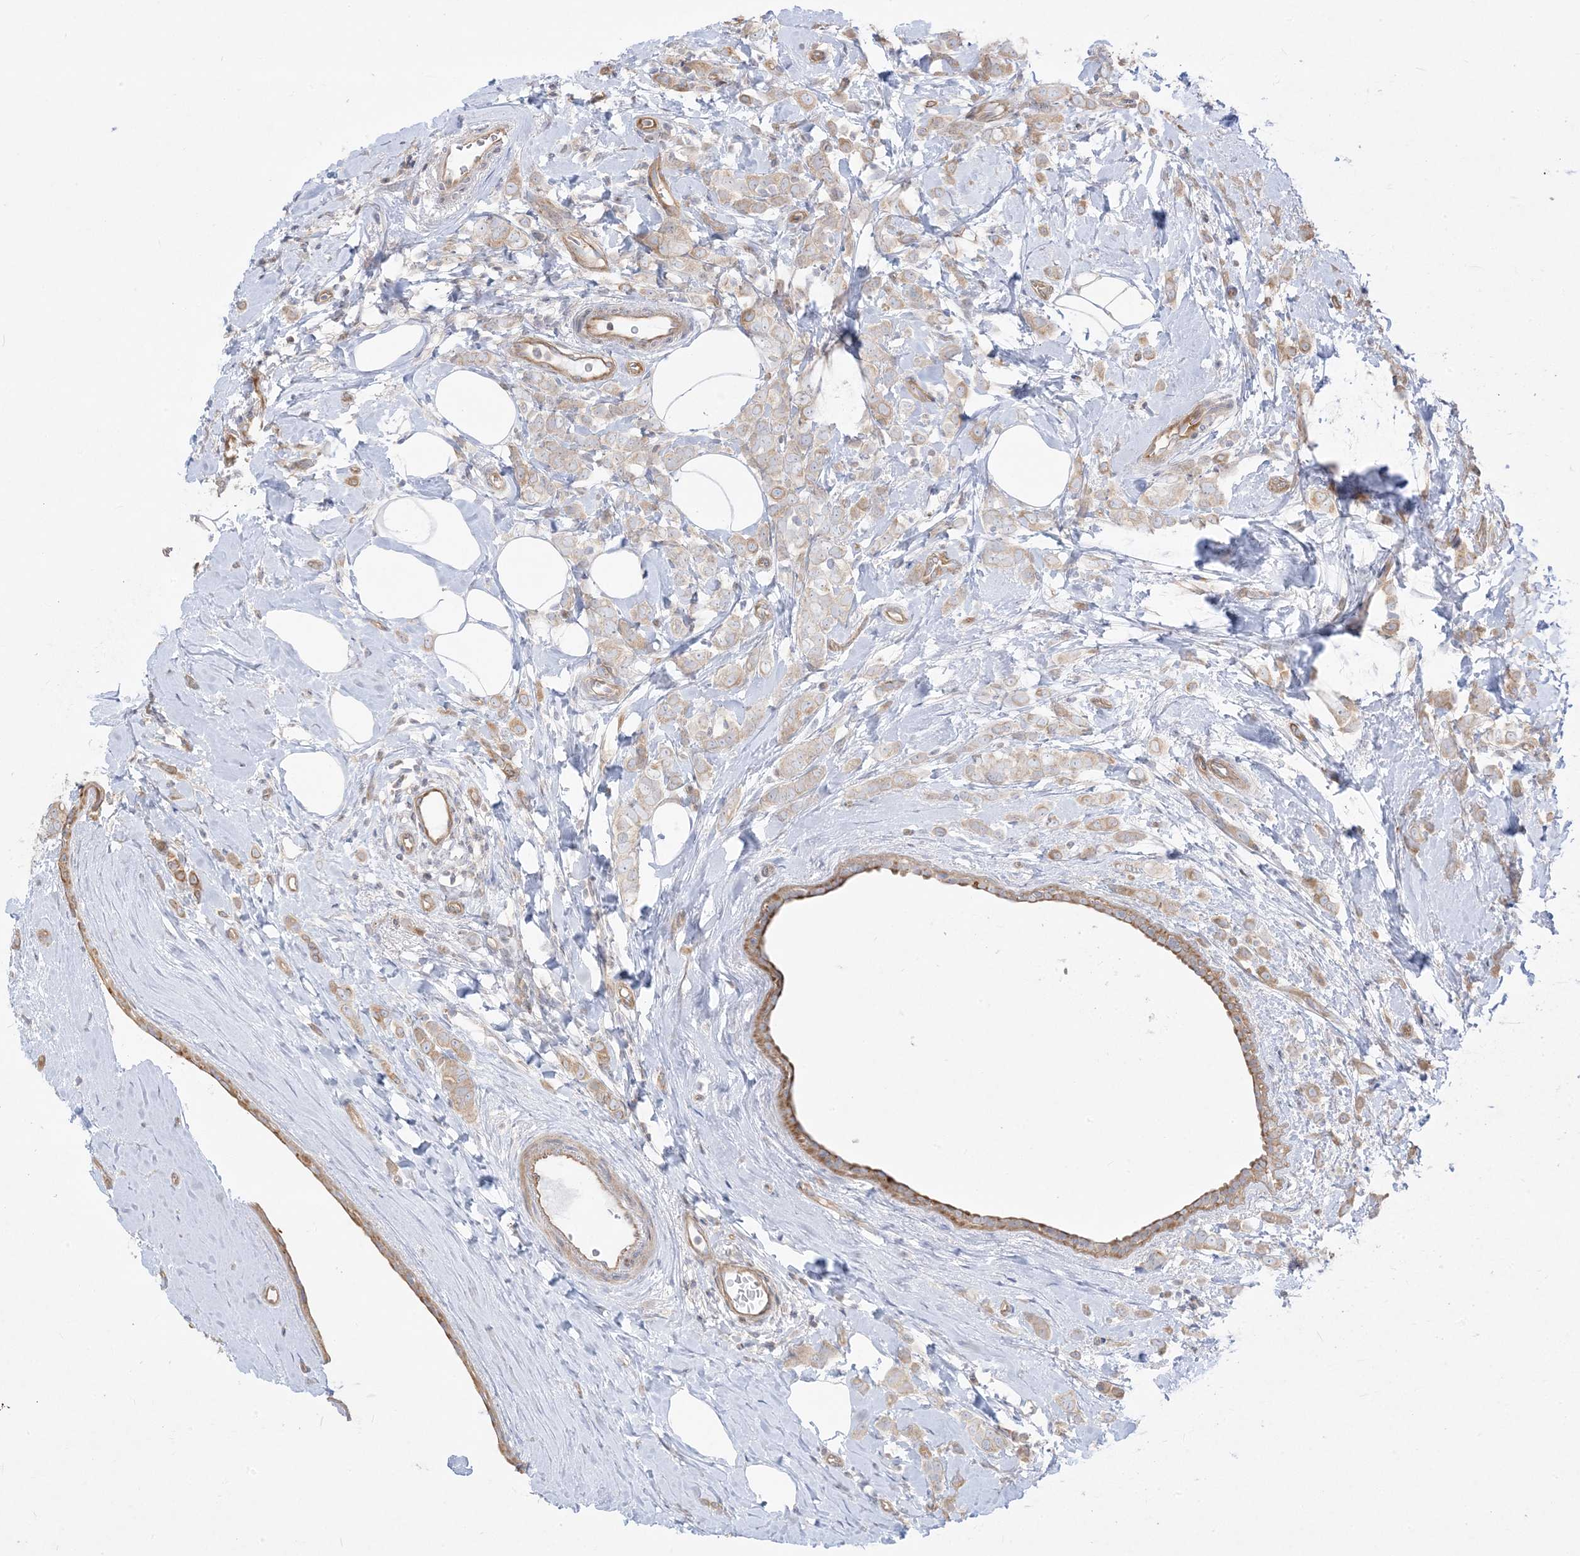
{"staining": {"intensity": "weak", "quantity": "25%-75%", "location": "cytoplasmic/membranous"}, "tissue": "breast cancer", "cell_type": "Tumor cells", "image_type": "cancer", "snomed": [{"axis": "morphology", "description": "Lobular carcinoma"}, {"axis": "topography", "description": "Breast"}], "caption": "A high-resolution photomicrograph shows immunohistochemistry staining of breast cancer (lobular carcinoma), which displays weak cytoplasmic/membranous positivity in about 25%-75% of tumor cells. (Brightfield microscopy of DAB IHC at high magnification).", "gene": "ARHGEF9", "patient": {"sex": "female", "age": 47}}